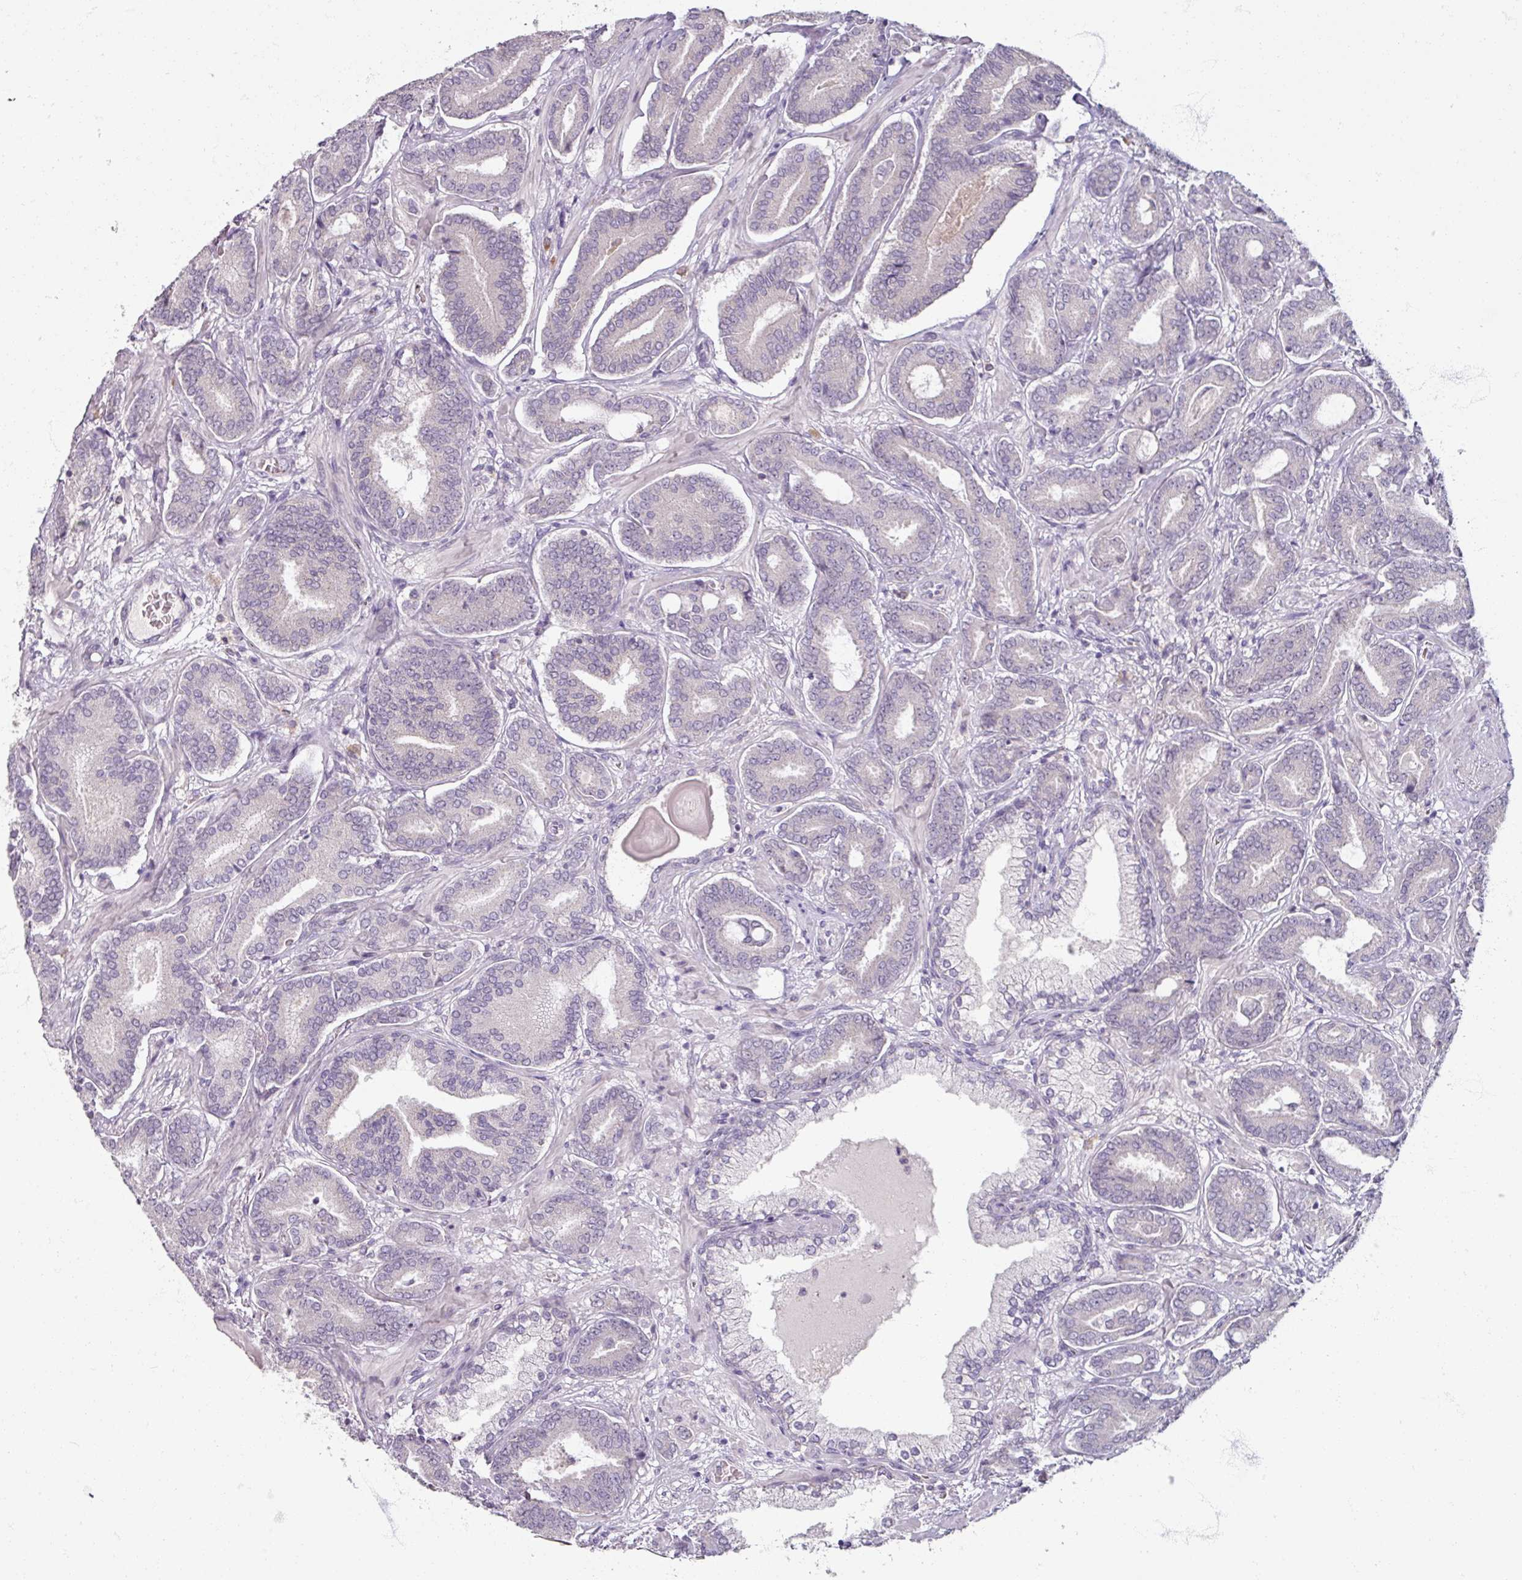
{"staining": {"intensity": "negative", "quantity": "none", "location": "none"}, "tissue": "prostate cancer", "cell_type": "Tumor cells", "image_type": "cancer", "snomed": [{"axis": "morphology", "description": "Adenocarcinoma, Low grade"}, {"axis": "topography", "description": "Prostate and seminal vesicle, NOS"}], "caption": "Micrograph shows no protein expression in tumor cells of prostate cancer tissue.", "gene": "SOX11", "patient": {"sex": "male", "age": 61}}